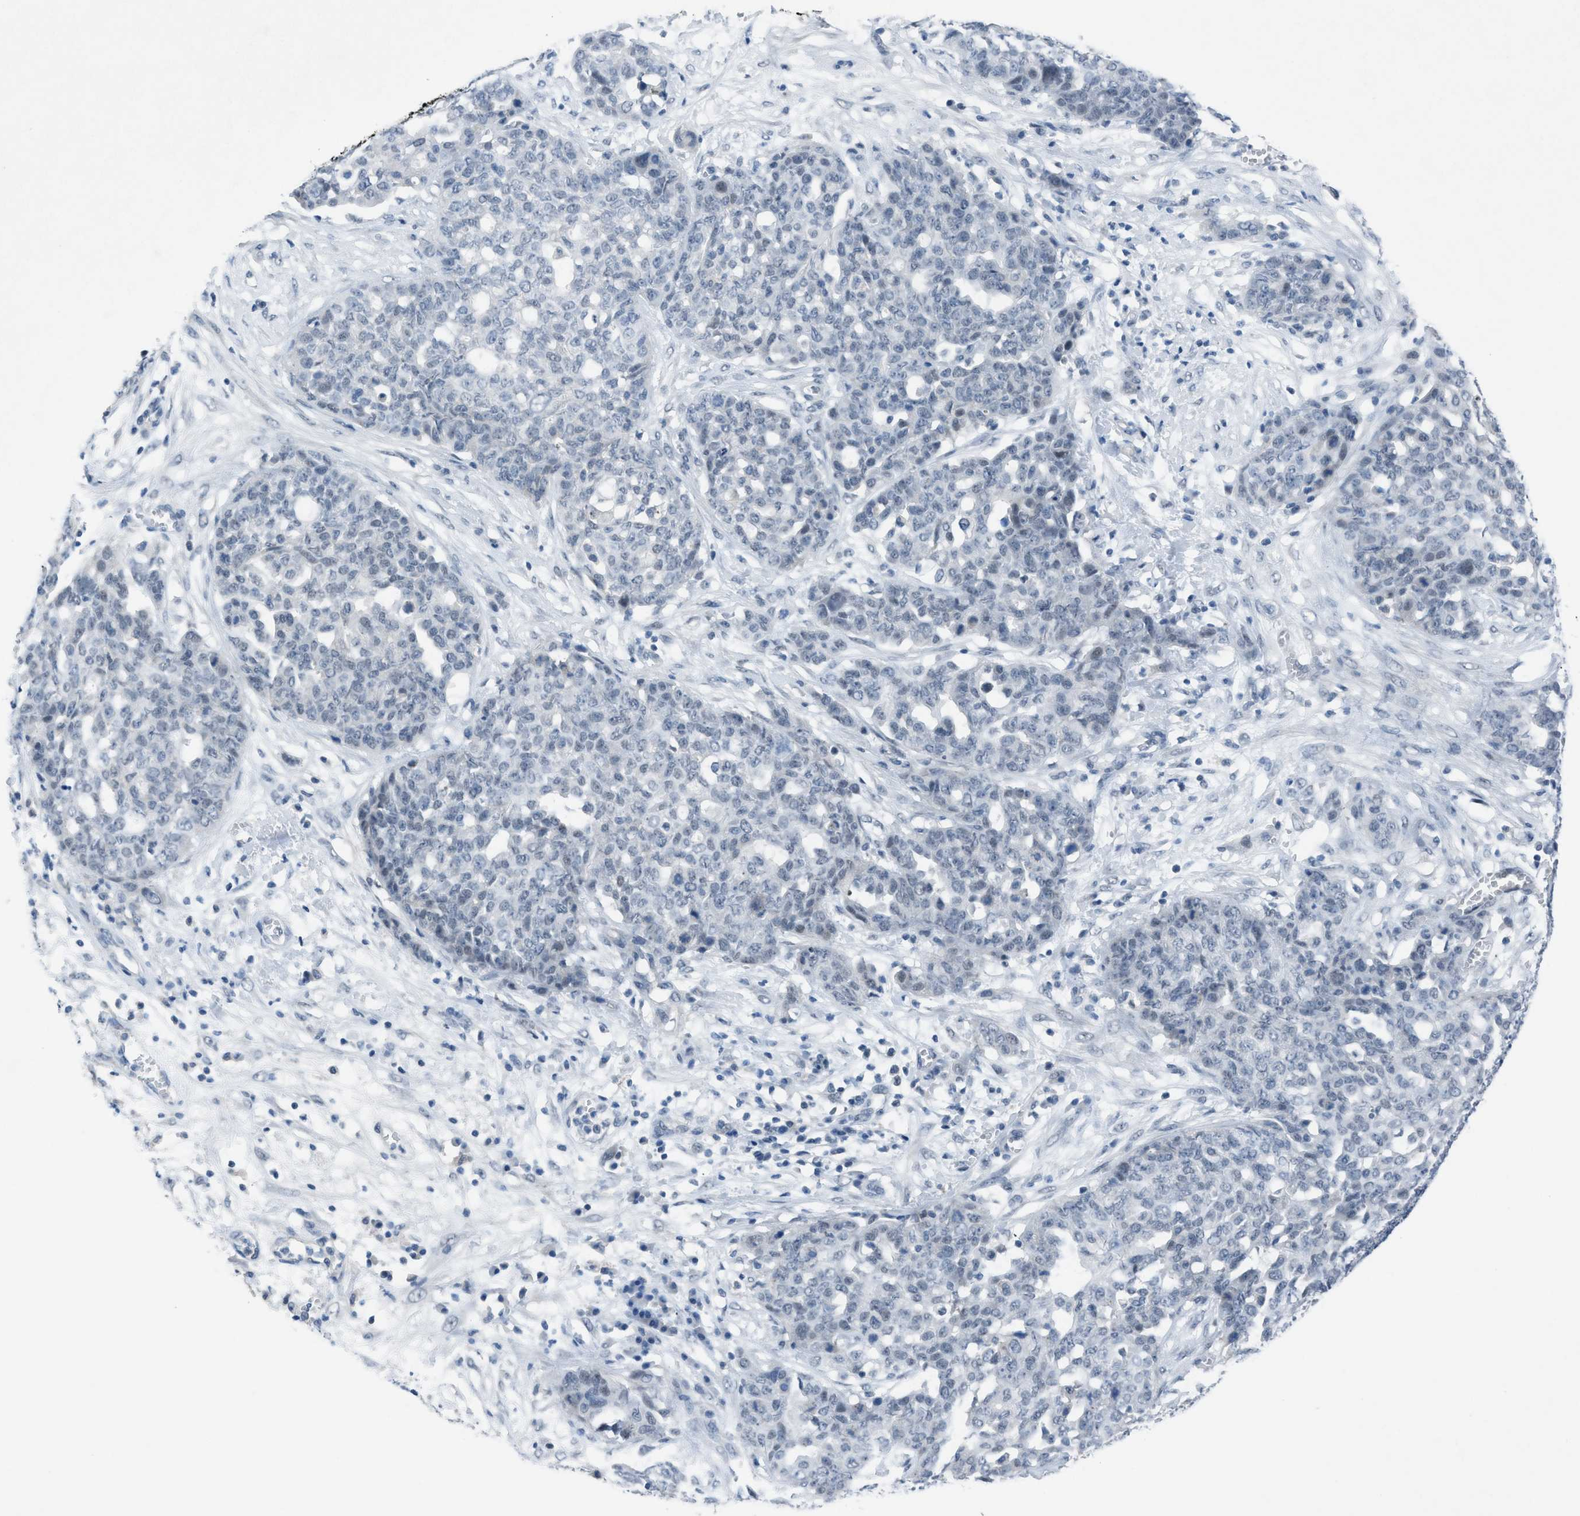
{"staining": {"intensity": "negative", "quantity": "none", "location": "none"}, "tissue": "ovarian cancer", "cell_type": "Tumor cells", "image_type": "cancer", "snomed": [{"axis": "morphology", "description": "Cystadenocarcinoma, serous, NOS"}, {"axis": "topography", "description": "Soft tissue"}, {"axis": "topography", "description": "Ovary"}], "caption": "Immunohistochemistry (IHC) micrograph of neoplastic tissue: human ovarian cancer (serous cystadenocarcinoma) stained with DAB (3,3'-diaminobenzidine) demonstrates no significant protein expression in tumor cells.", "gene": "ANAPC11", "patient": {"sex": "female", "age": 57}}